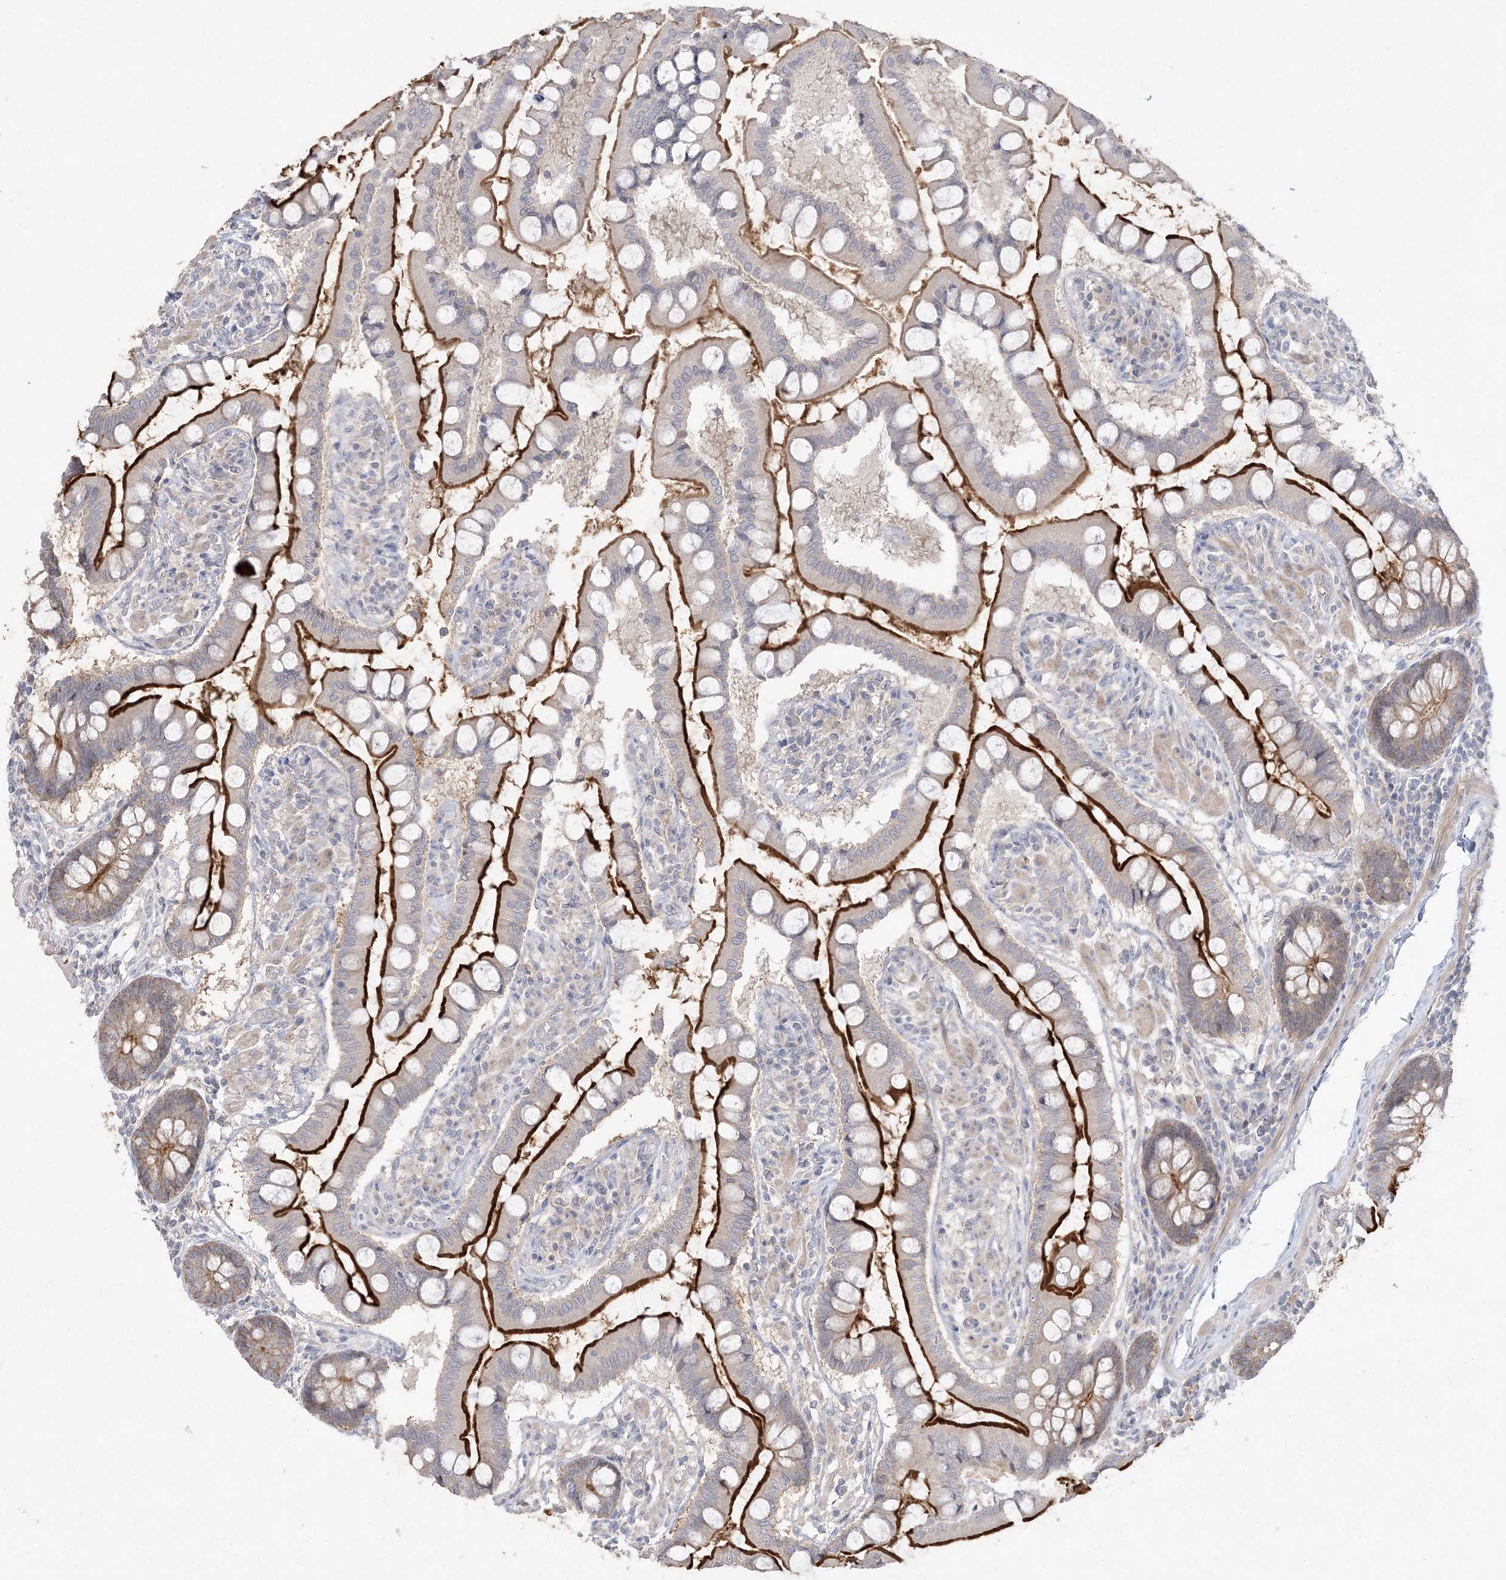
{"staining": {"intensity": "strong", "quantity": ">75%", "location": "cytoplasmic/membranous"}, "tissue": "small intestine", "cell_type": "Glandular cells", "image_type": "normal", "snomed": [{"axis": "morphology", "description": "Normal tissue, NOS"}, {"axis": "topography", "description": "Small intestine"}], "caption": "Protein staining displays strong cytoplasmic/membranous expression in about >75% of glandular cells in normal small intestine.", "gene": "SH3BP4", "patient": {"sex": "male", "age": 41}}